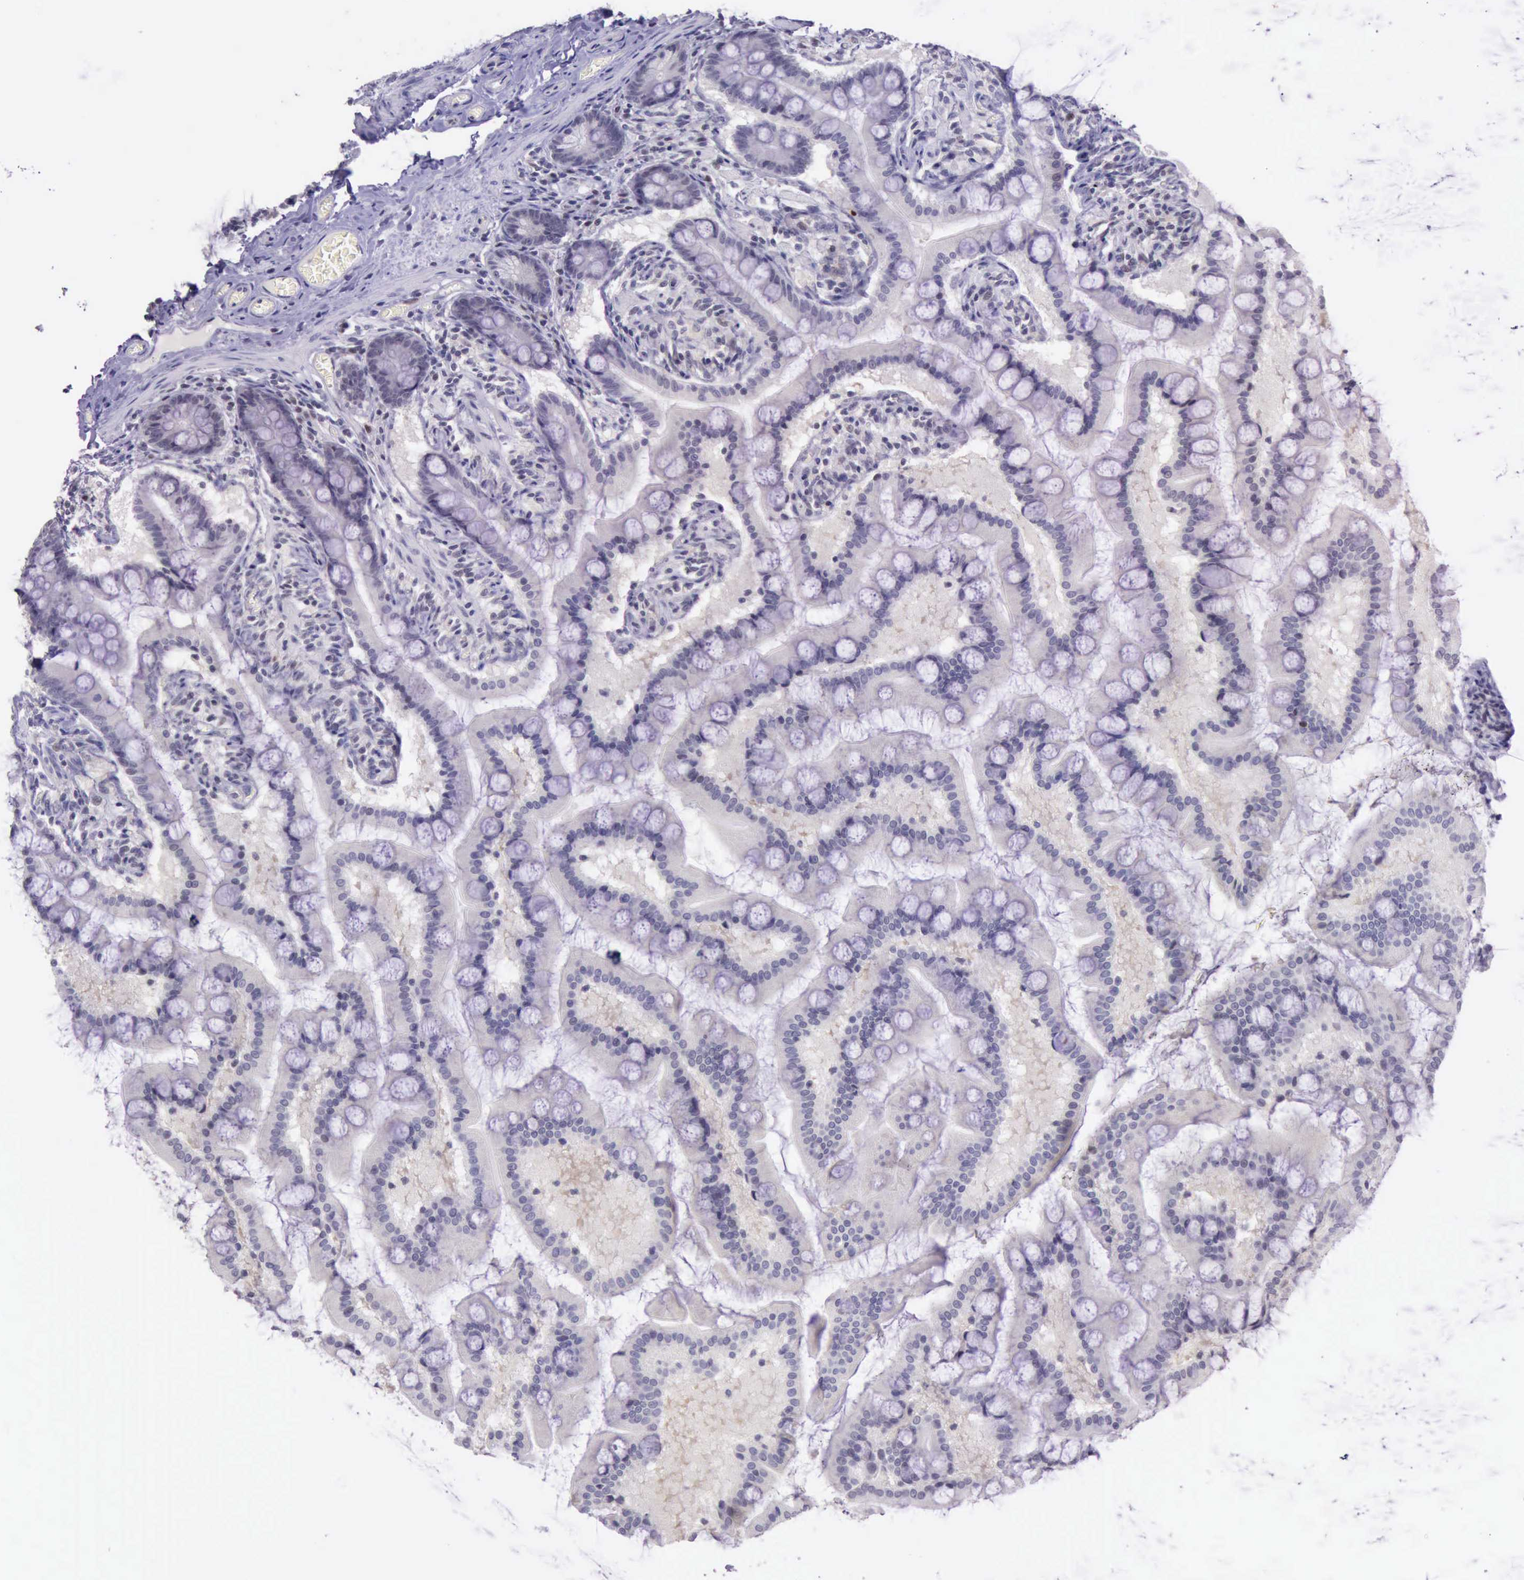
{"staining": {"intensity": "negative", "quantity": "none", "location": "none"}, "tissue": "small intestine", "cell_type": "Glandular cells", "image_type": "normal", "snomed": [{"axis": "morphology", "description": "Normal tissue, NOS"}, {"axis": "topography", "description": "Small intestine"}], "caption": "Human small intestine stained for a protein using immunohistochemistry demonstrates no positivity in glandular cells.", "gene": "PARP1", "patient": {"sex": "male", "age": 41}}